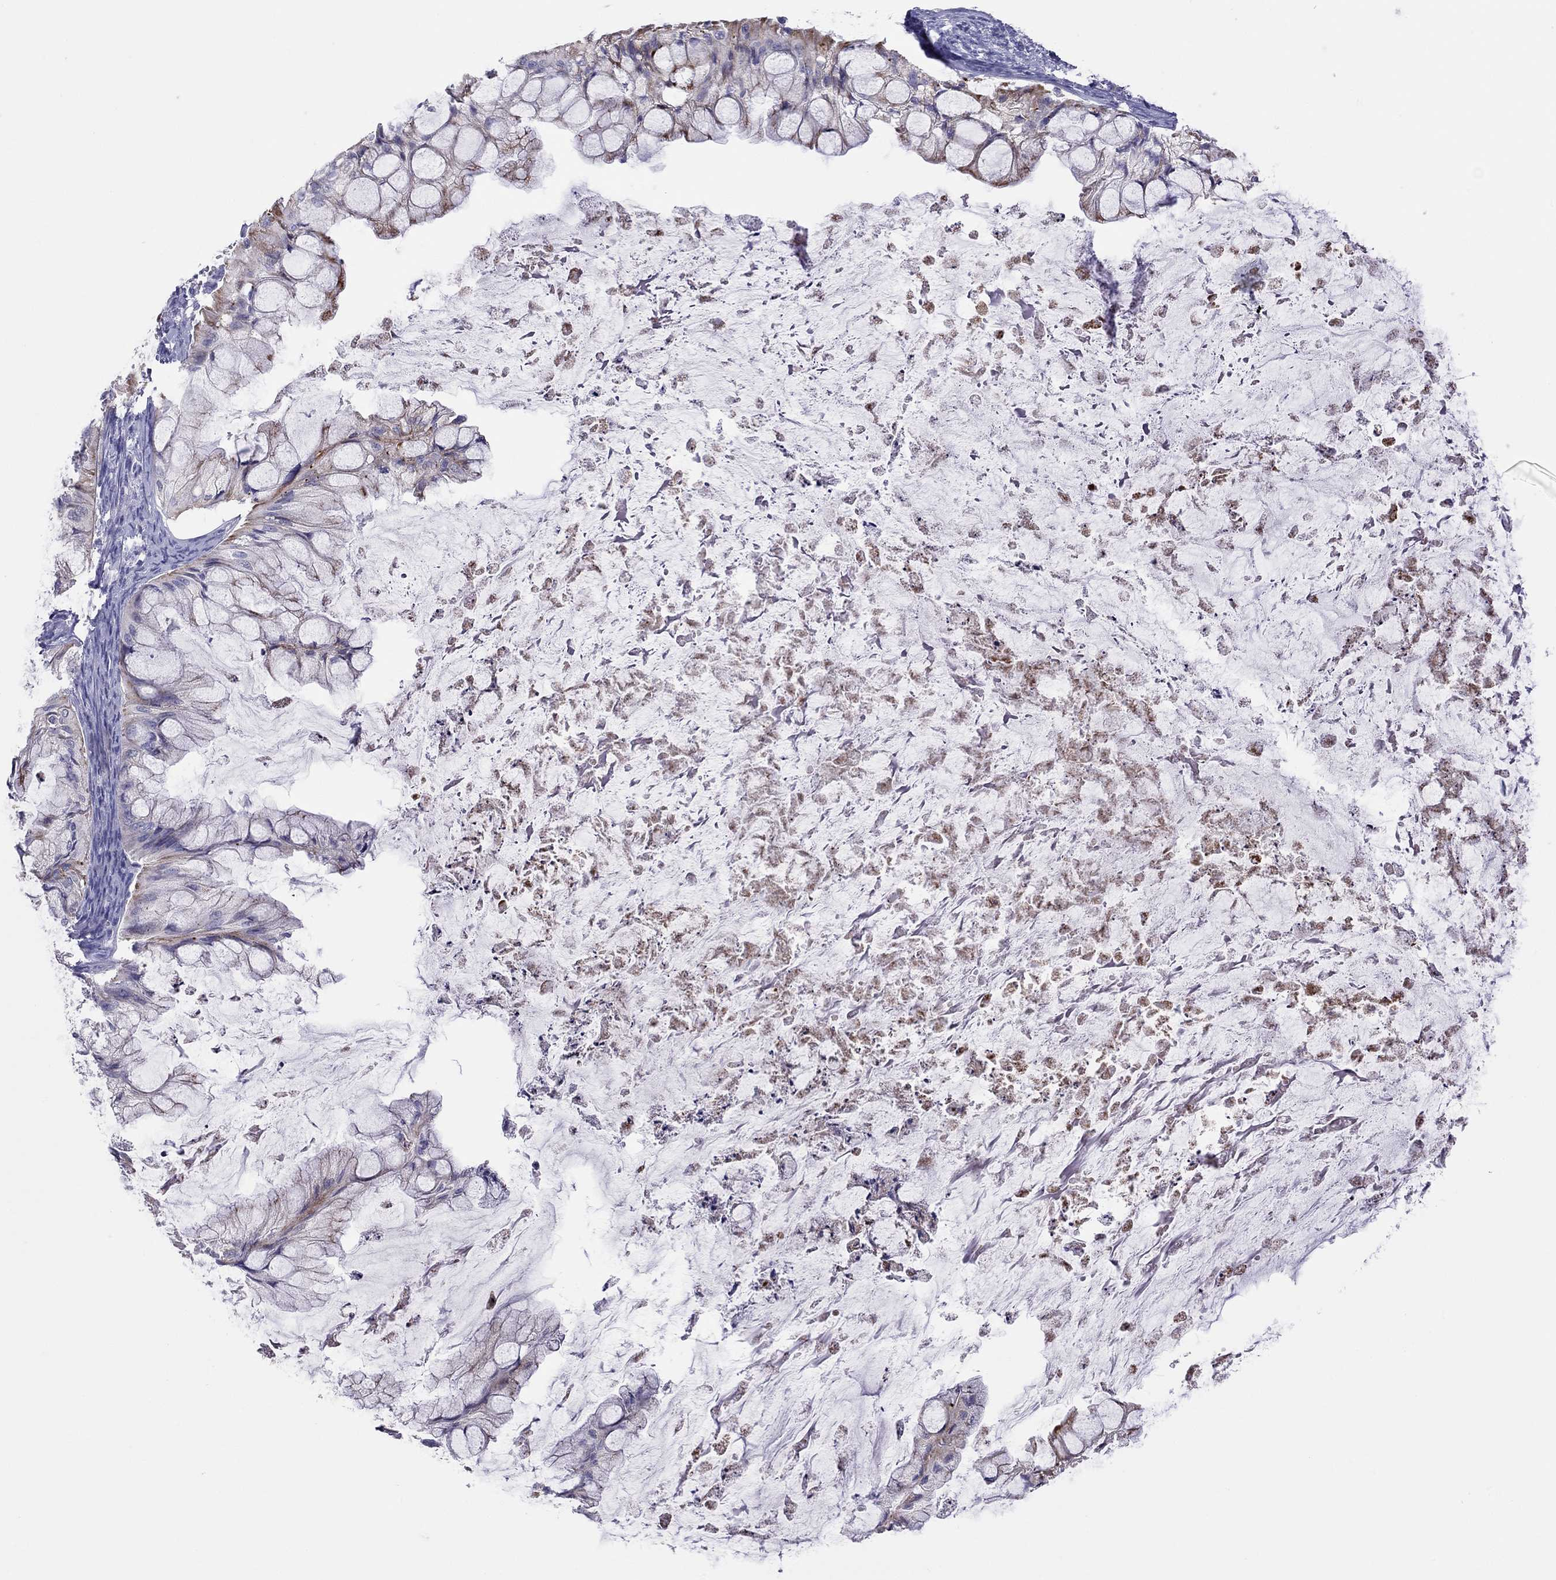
{"staining": {"intensity": "negative", "quantity": "none", "location": "none"}, "tissue": "ovarian cancer", "cell_type": "Tumor cells", "image_type": "cancer", "snomed": [{"axis": "morphology", "description": "Cystadenocarcinoma, mucinous, NOS"}, {"axis": "topography", "description": "Ovary"}], "caption": "An immunohistochemistry photomicrograph of ovarian cancer is shown. There is no staining in tumor cells of ovarian cancer.", "gene": "COL9A1", "patient": {"sex": "female", "age": 57}}